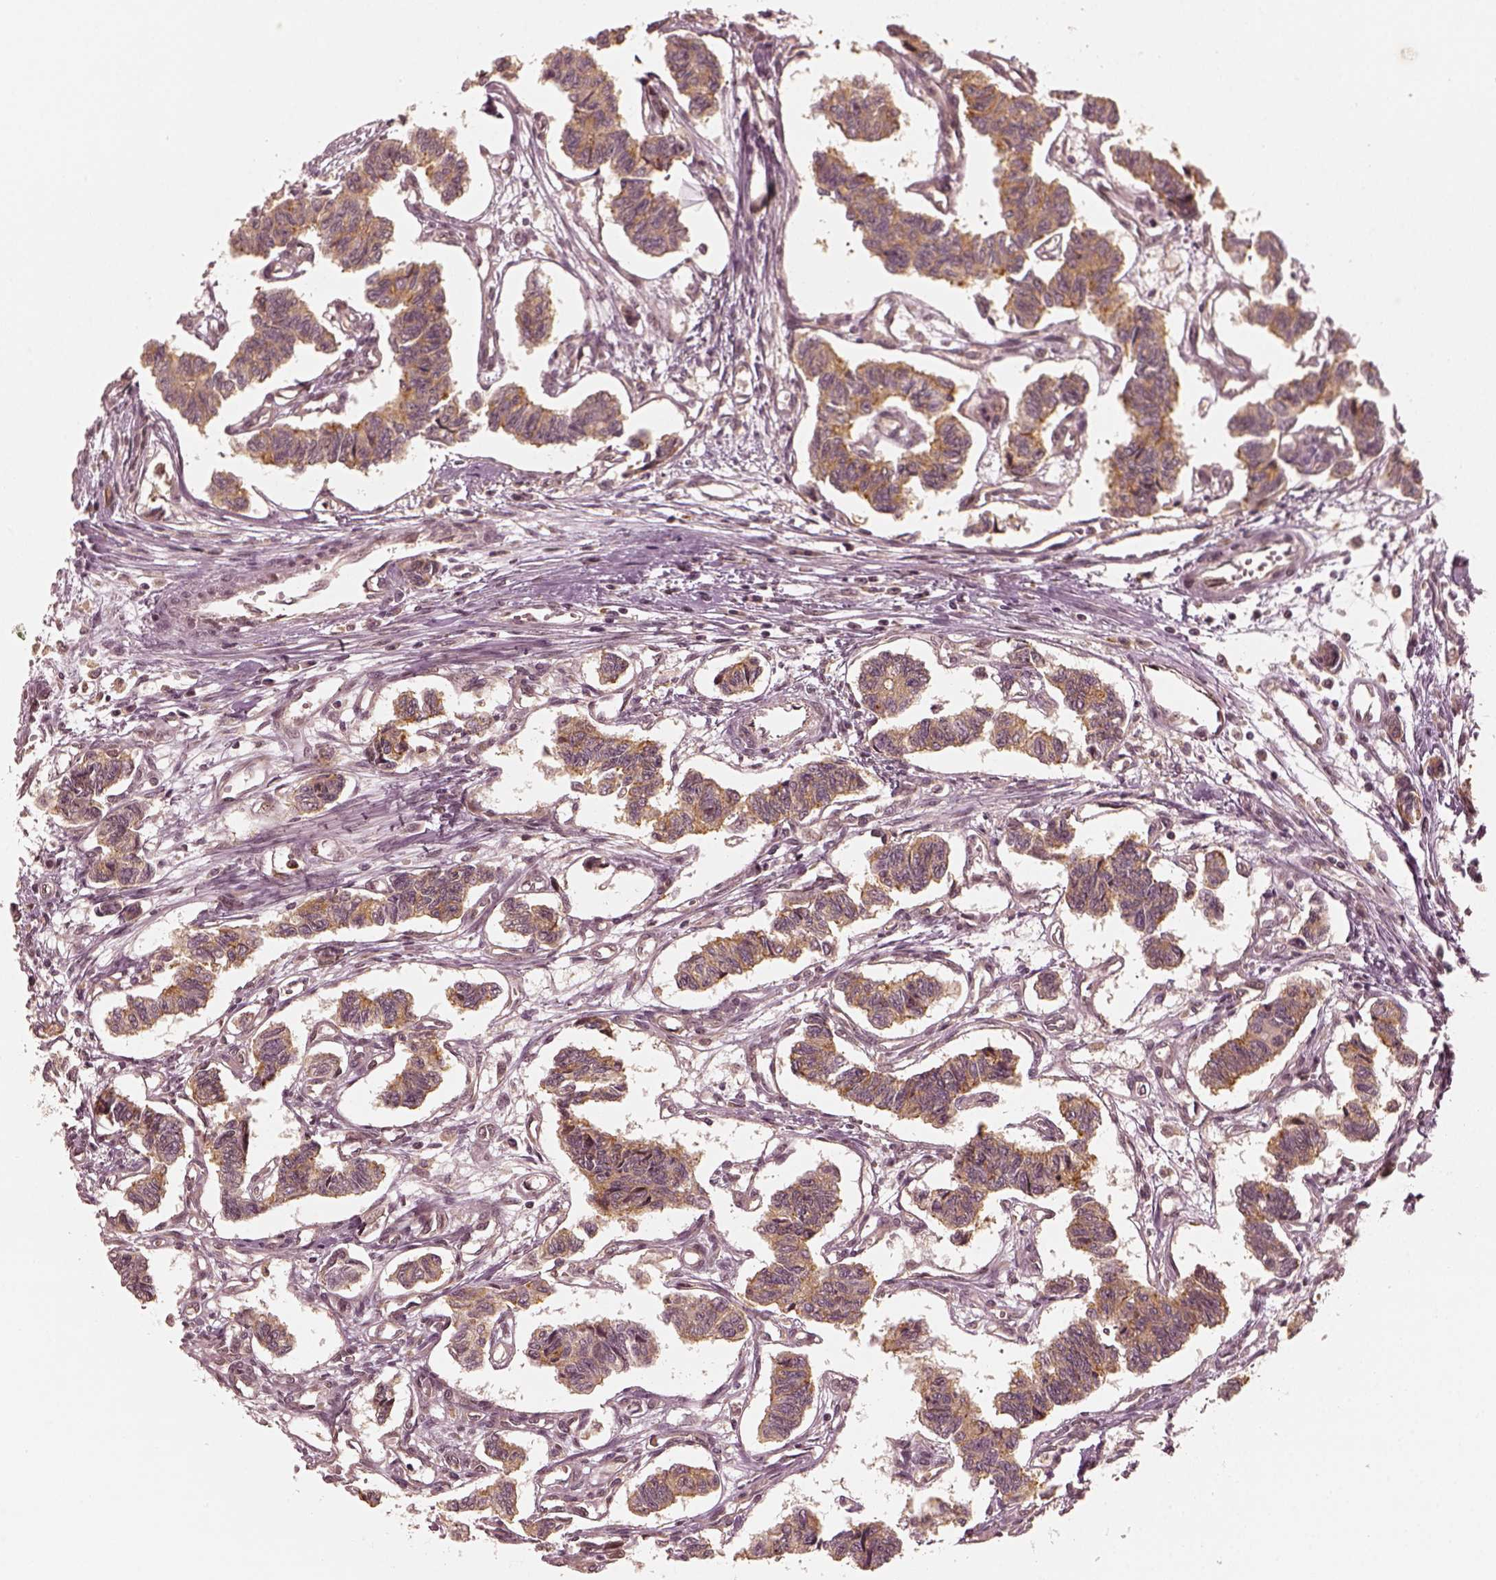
{"staining": {"intensity": "moderate", "quantity": ">75%", "location": "cytoplasmic/membranous"}, "tissue": "carcinoid", "cell_type": "Tumor cells", "image_type": "cancer", "snomed": [{"axis": "morphology", "description": "Carcinoid, malignant, NOS"}, {"axis": "topography", "description": "Kidney"}], "caption": "High-power microscopy captured an immunohistochemistry image of carcinoid, revealing moderate cytoplasmic/membranous expression in about >75% of tumor cells.", "gene": "SLC12A9", "patient": {"sex": "female", "age": 41}}